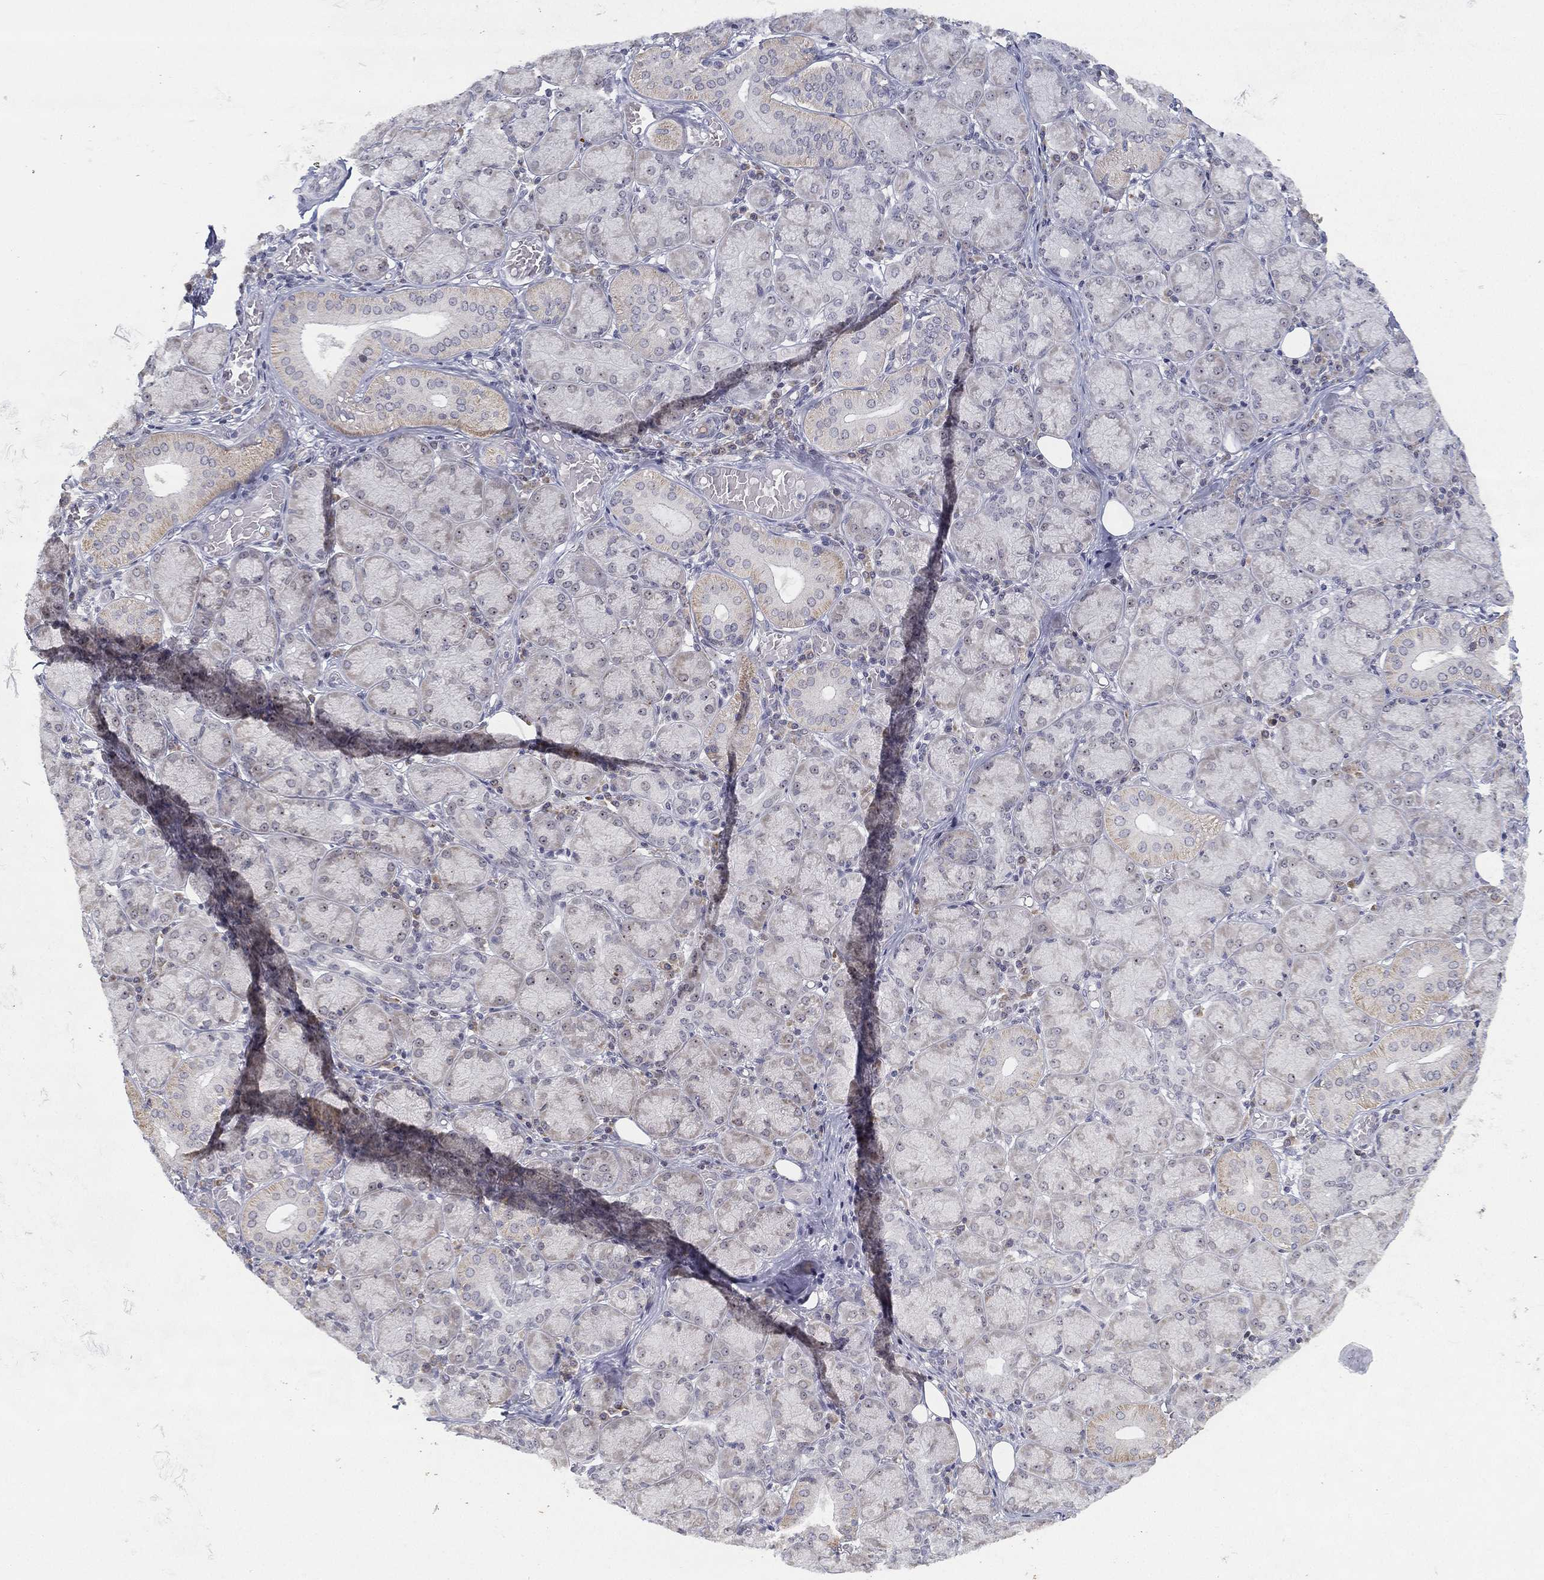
{"staining": {"intensity": "weak", "quantity": "<25%", "location": "cytoplasmic/membranous"}, "tissue": "salivary gland", "cell_type": "Glandular cells", "image_type": "normal", "snomed": [{"axis": "morphology", "description": "Normal tissue, NOS"}, {"axis": "topography", "description": "Salivary gland"}, {"axis": "topography", "description": "Peripheral nerve tissue"}], "caption": "IHC micrograph of normal human salivary gland stained for a protein (brown), which exhibits no expression in glandular cells. (IHC, brightfield microscopy, high magnification).", "gene": "MS4A8", "patient": {"sex": "female", "age": 24}}